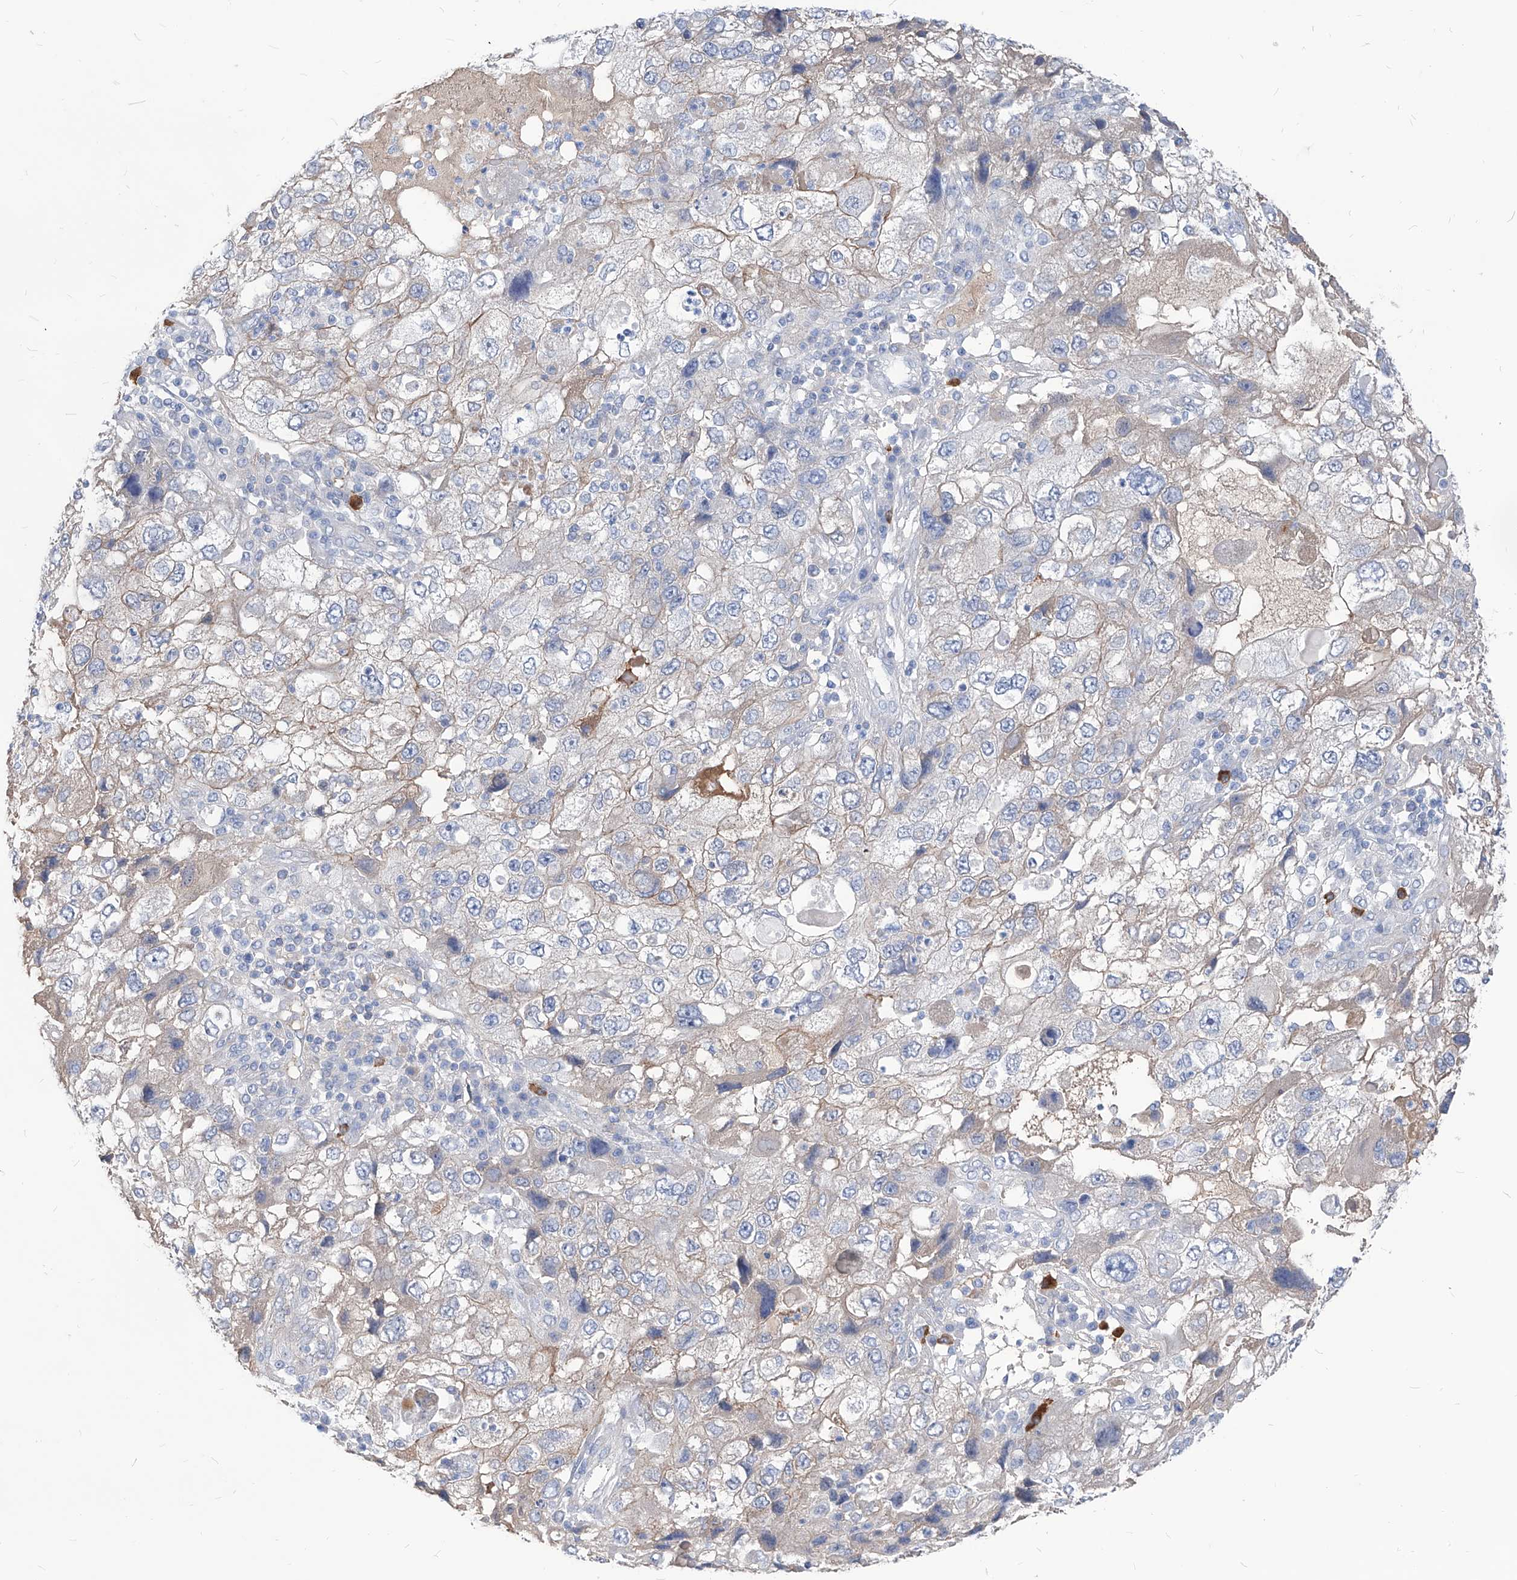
{"staining": {"intensity": "negative", "quantity": "none", "location": "none"}, "tissue": "endometrial cancer", "cell_type": "Tumor cells", "image_type": "cancer", "snomed": [{"axis": "morphology", "description": "Adenocarcinoma, NOS"}, {"axis": "topography", "description": "Endometrium"}], "caption": "Immunohistochemistry (IHC) of endometrial adenocarcinoma exhibits no staining in tumor cells.", "gene": "AKAP10", "patient": {"sex": "female", "age": 49}}